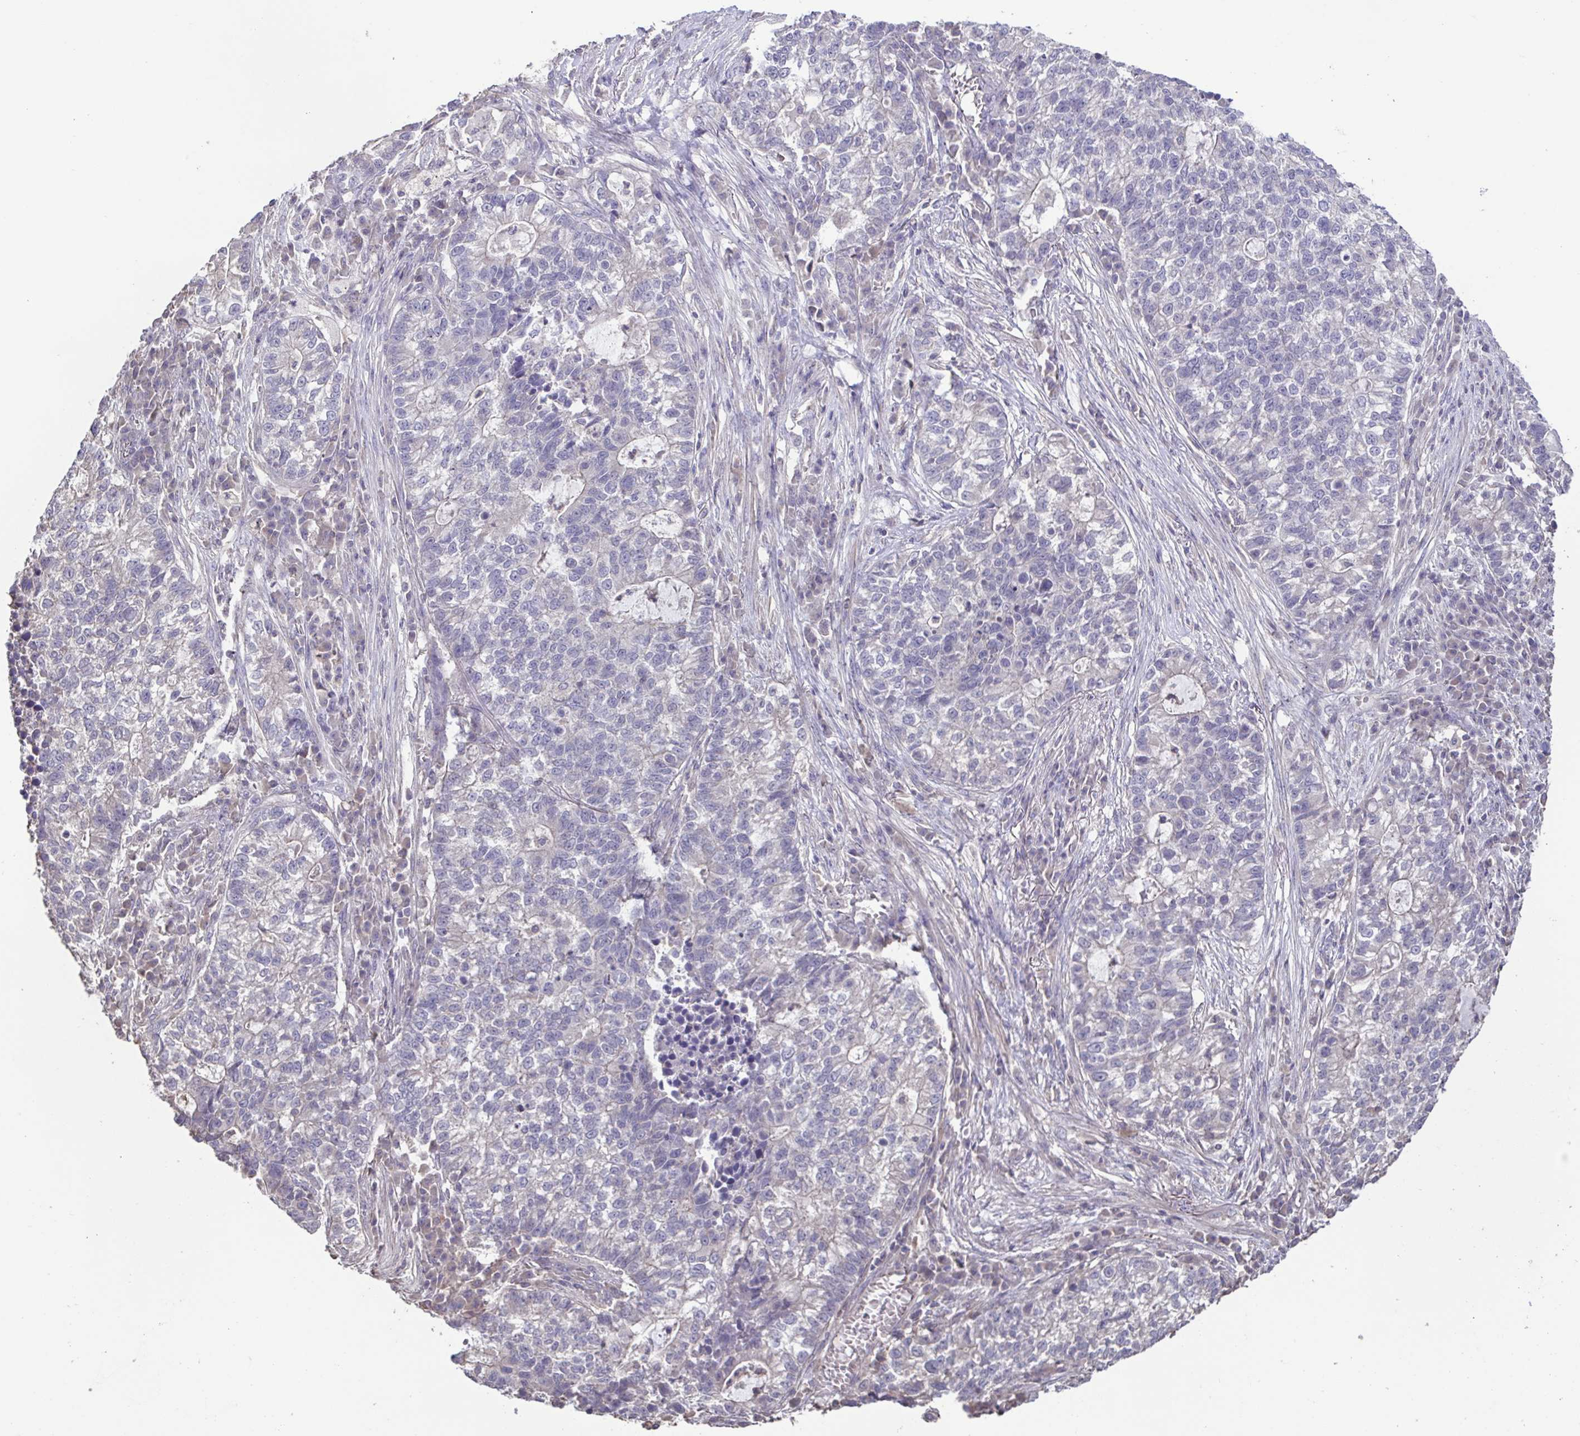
{"staining": {"intensity": "negative", "quantity": "none", "location": "none"}, "tissue": "lung cancer", "cell_type": "Tumor cells", "image_type": "cancer", "snomed": [{"axis": "morphology", "description": "Adenocarcinoma, NOS"}, {"axis": "topography", "description": "Lung"}], "caption": "Immunohistochemical staining of human lung adenocarcinoma shows no significant expression in tumor cells.", "gene": "ACTRT2", "patient": {"sex": "male", "age": 57}}